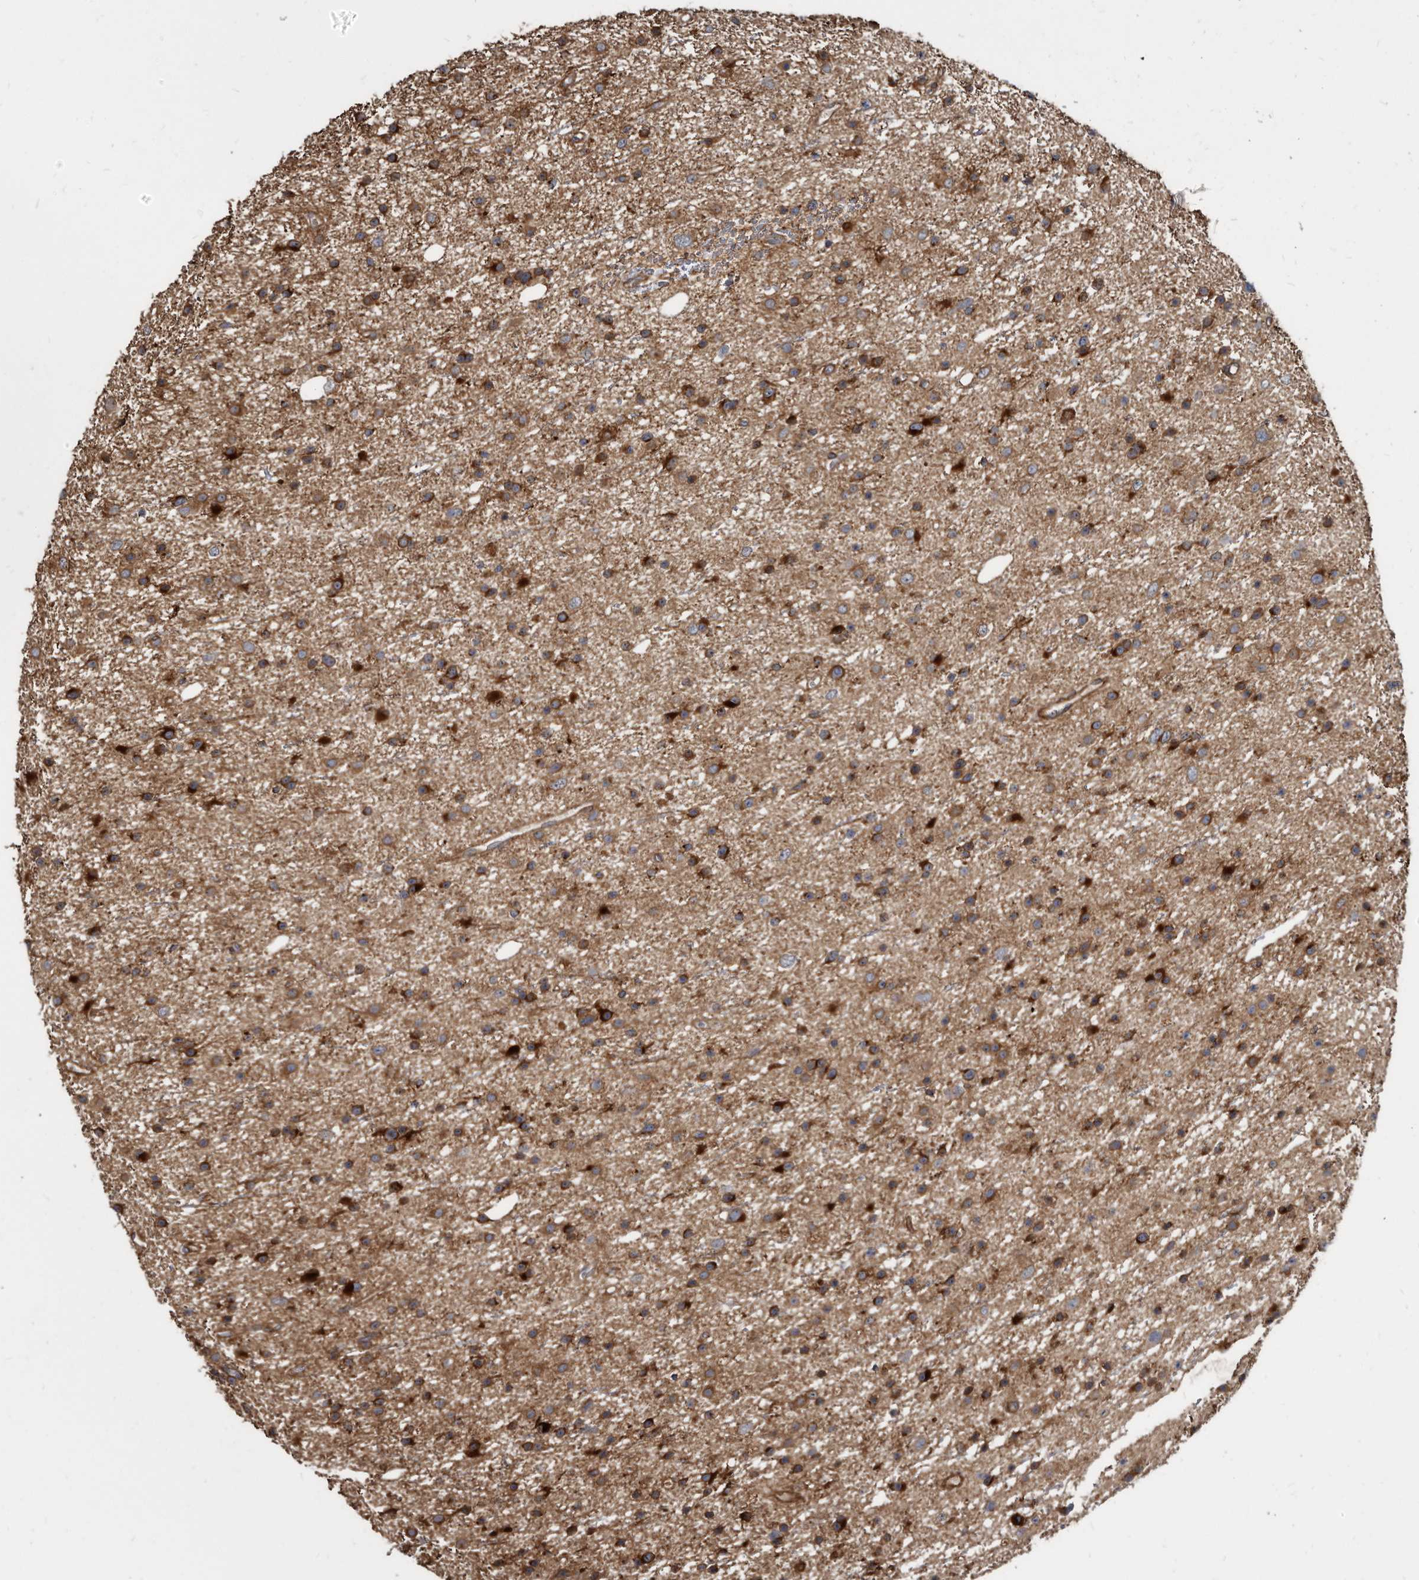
{"staining": {"intensity": "moderate", "quantity": "25%-75%", "location": "cytoplasmic/membranous"}, "tissue": "glioma", "cell_type": "Tumor cells", "image_type": "cancer", "snomed": [{"axis": "morphology", "description": "Glioma, malignant, Low grade"}, {"axis": "topography", "description": "Cerebral cortex"}], "caption": "Immunohistochemical staining of human glioma reveals medium levels of moderate cytoplasmic/membranous positivity in about 25%-75% of tumor cells.", "gene": "KCTD20", "patient": {"sex": "female", "age": 39}}